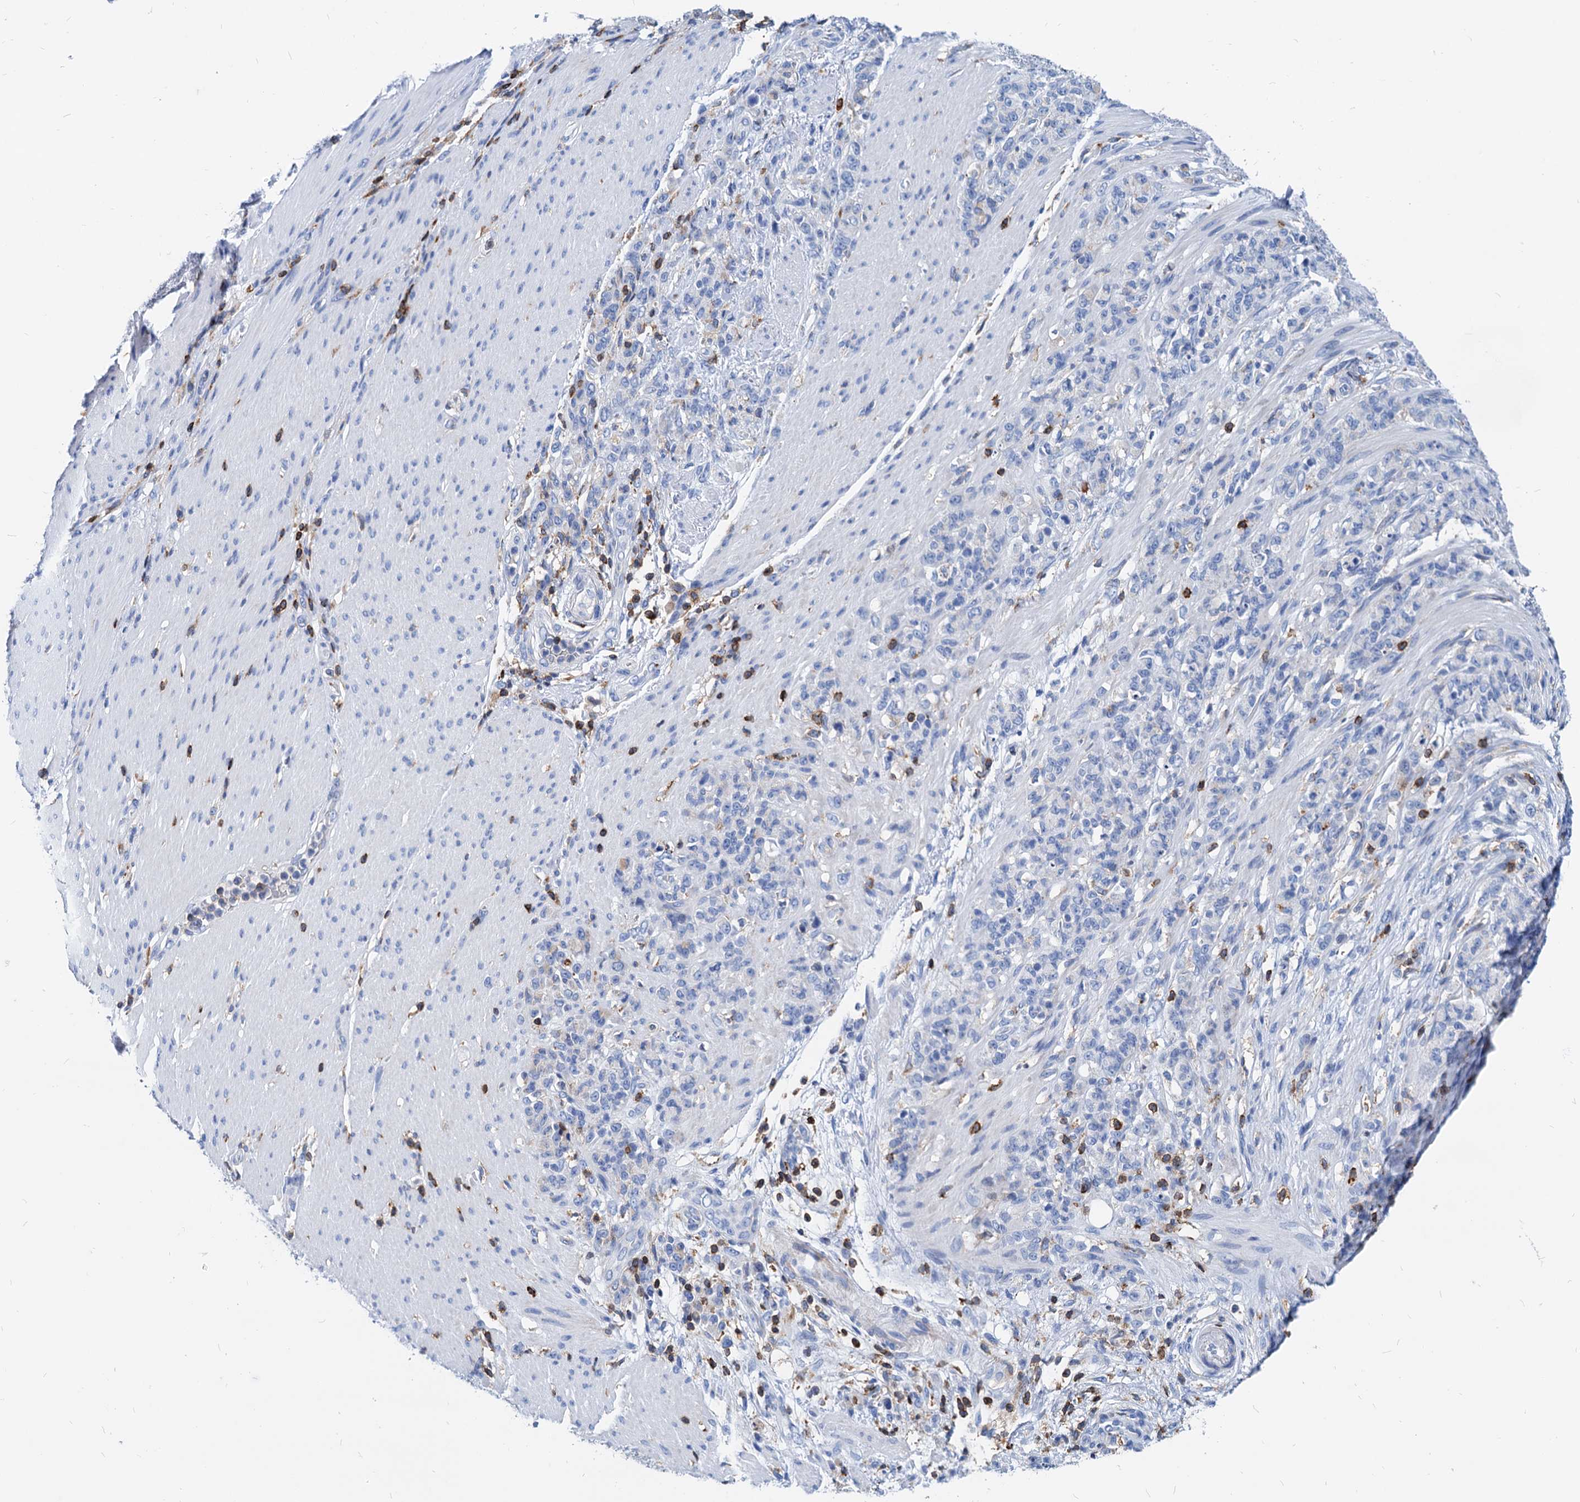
{"staining": {"intensity": "negative", "quantity": "none", "location": "none"}, "tissue": "stomach cancer", "cell_type": "Tumor cells", "image_type": "cancer", "snomed": [{"axis": "morphology", "description": "Adenocarcinoma, NOS"}, {"axis": "topography", "description": "Stomach"}], "caption": "Photomicrograph shows no significant protein expression in tumor cells of stomach cancer.", "gene": "LCP2", "patient": {"sex": "female", "age": 79}}